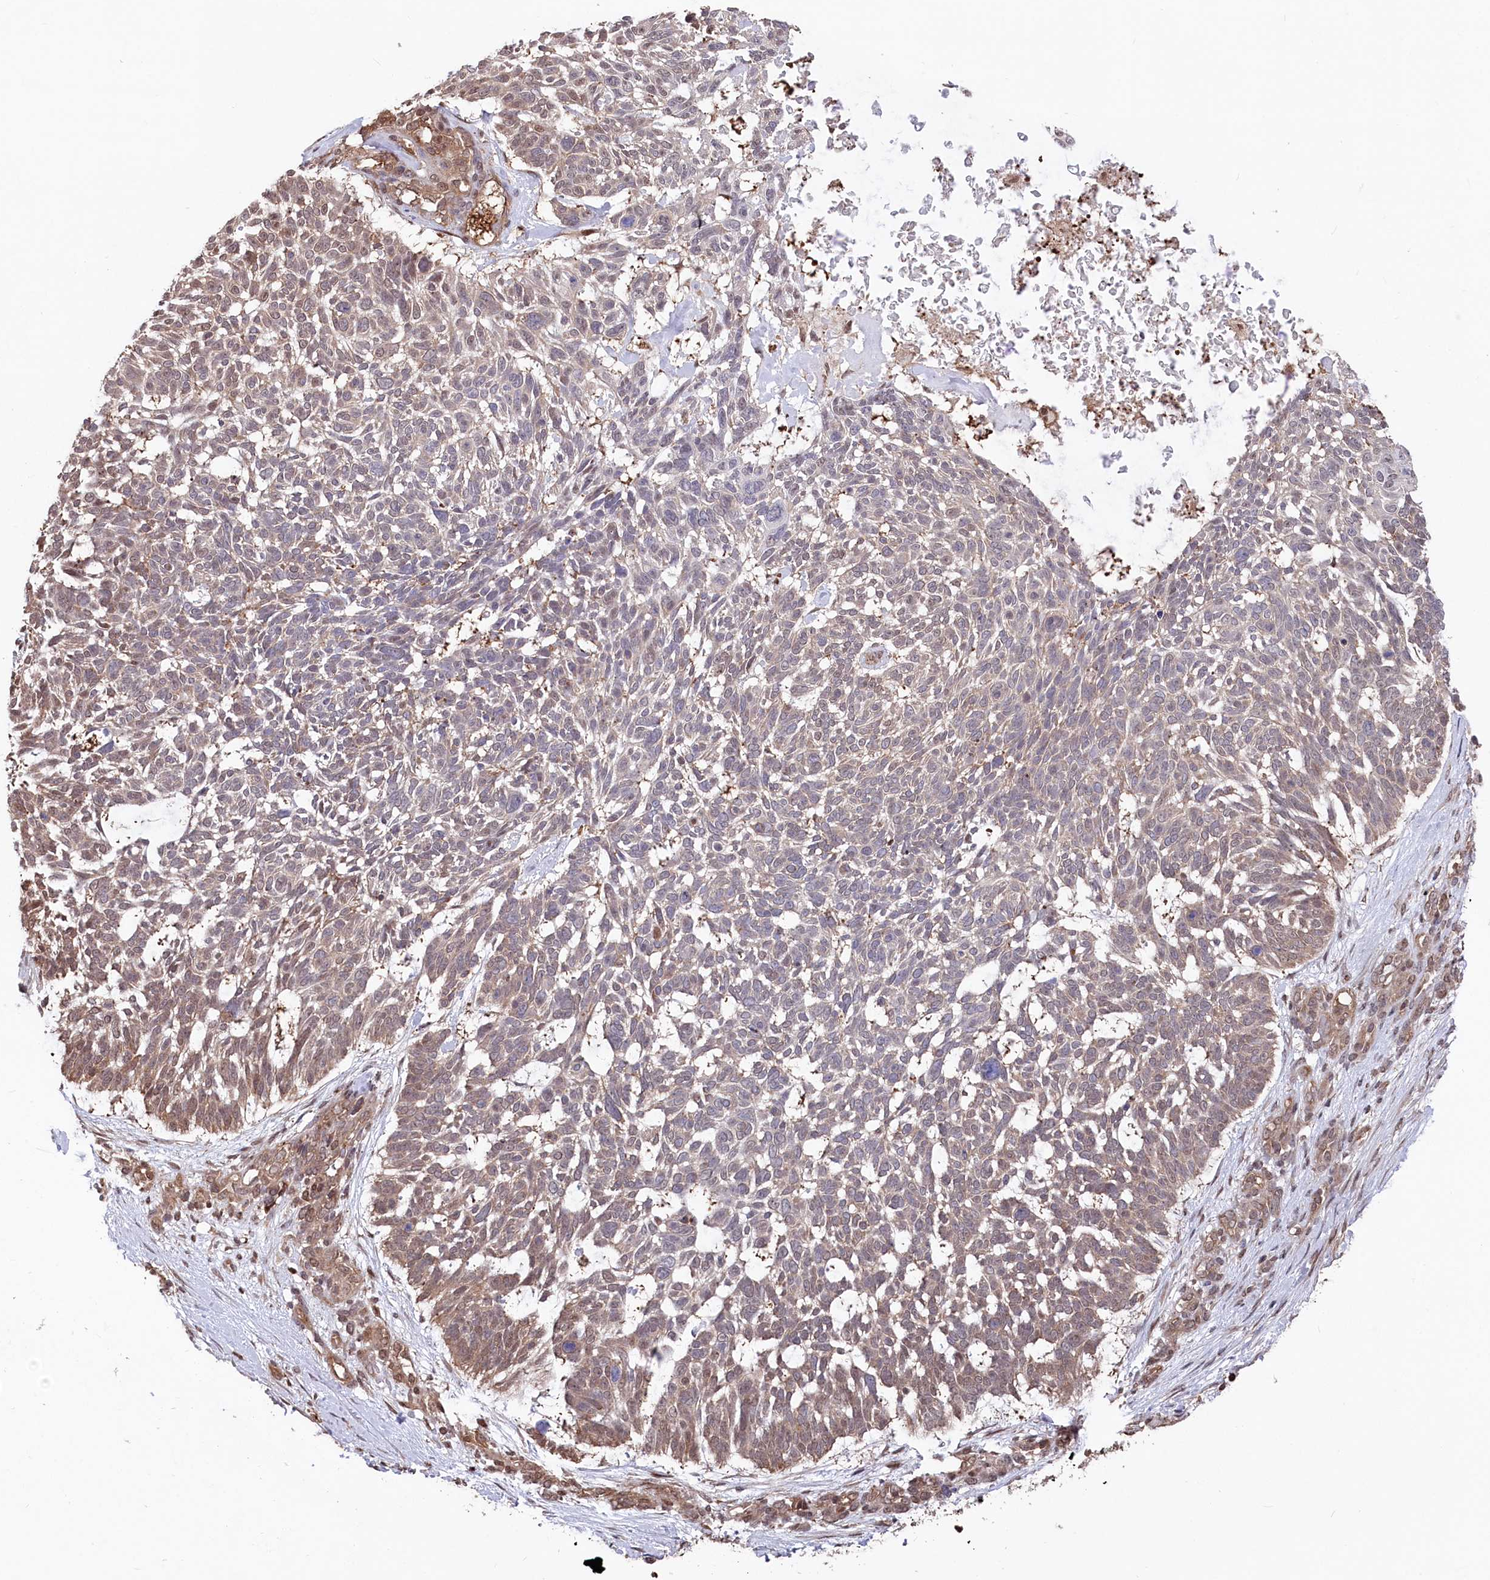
{"staining": {"intensity": "weak", "quantity": "<25%", "location": "cytoplasmic/membranous"}, "tissue": "skin cancer", "cell_type": "Tumor cells", "image_type": "cancer", "snomed": [{"axis": "morphology", "description": "Basal cell carcinoma"}, {"axis": "topography", "description": "Skin"}], "caption": "This is an immunohistochemistry image of human skin basal cell carcinoma. There is no expression in tumor cells.", "gene": "PSMA1", "patient": {"sex": "male", "age": 88}}